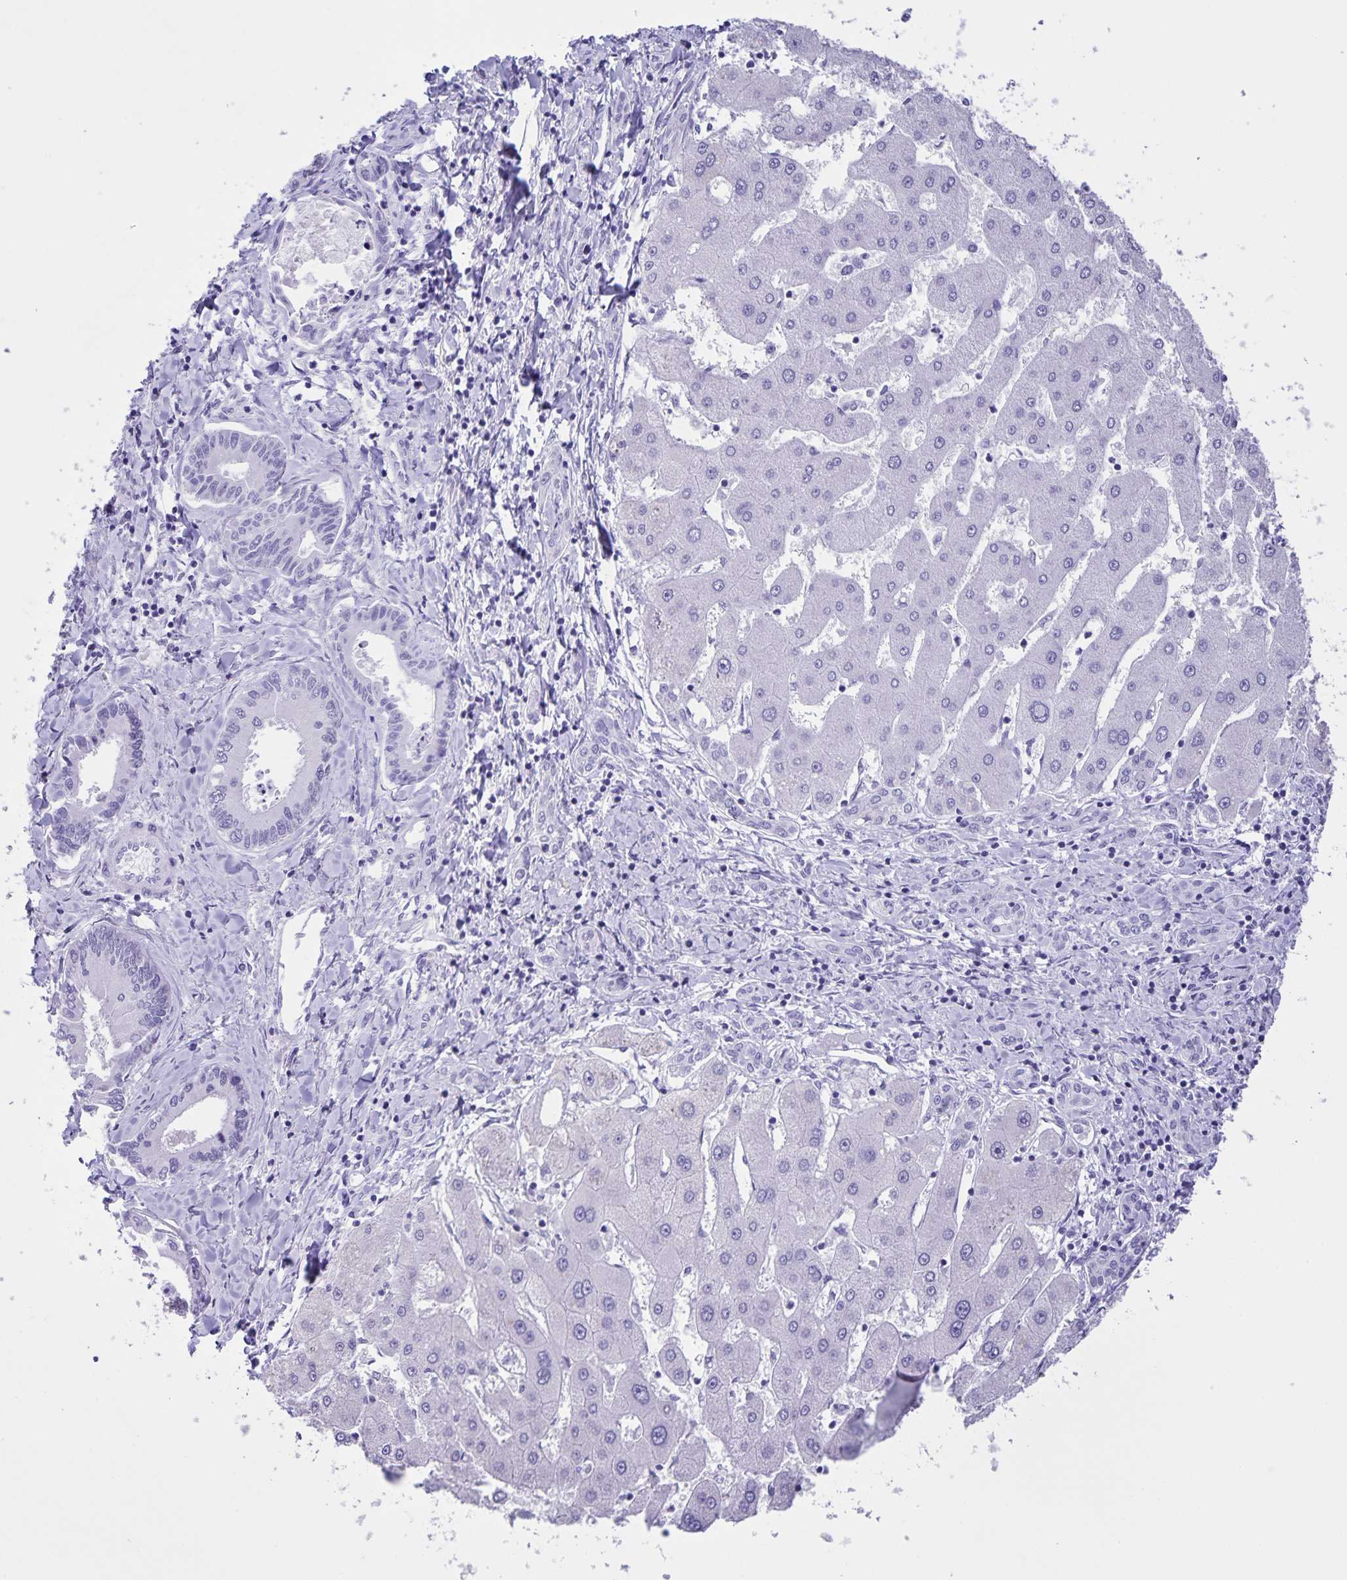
{"staining": {"intensity": "negative", "quantity": "none", "location": "none"}, "tissue": "liver cancer", "cell_type": "Tumor cells", "image_type": "cancer", "snomed": [{"axis": "morphology", "description": "Cholangiocarcinoma"}, {"axis": "topography", "description": "Liver"}], "caption": "Tumor cells are negative for brown protein staining in liver cholangiocarcinoma.", "gene": "CAPSL", "patient": {"sex": "male", "age": 66}}